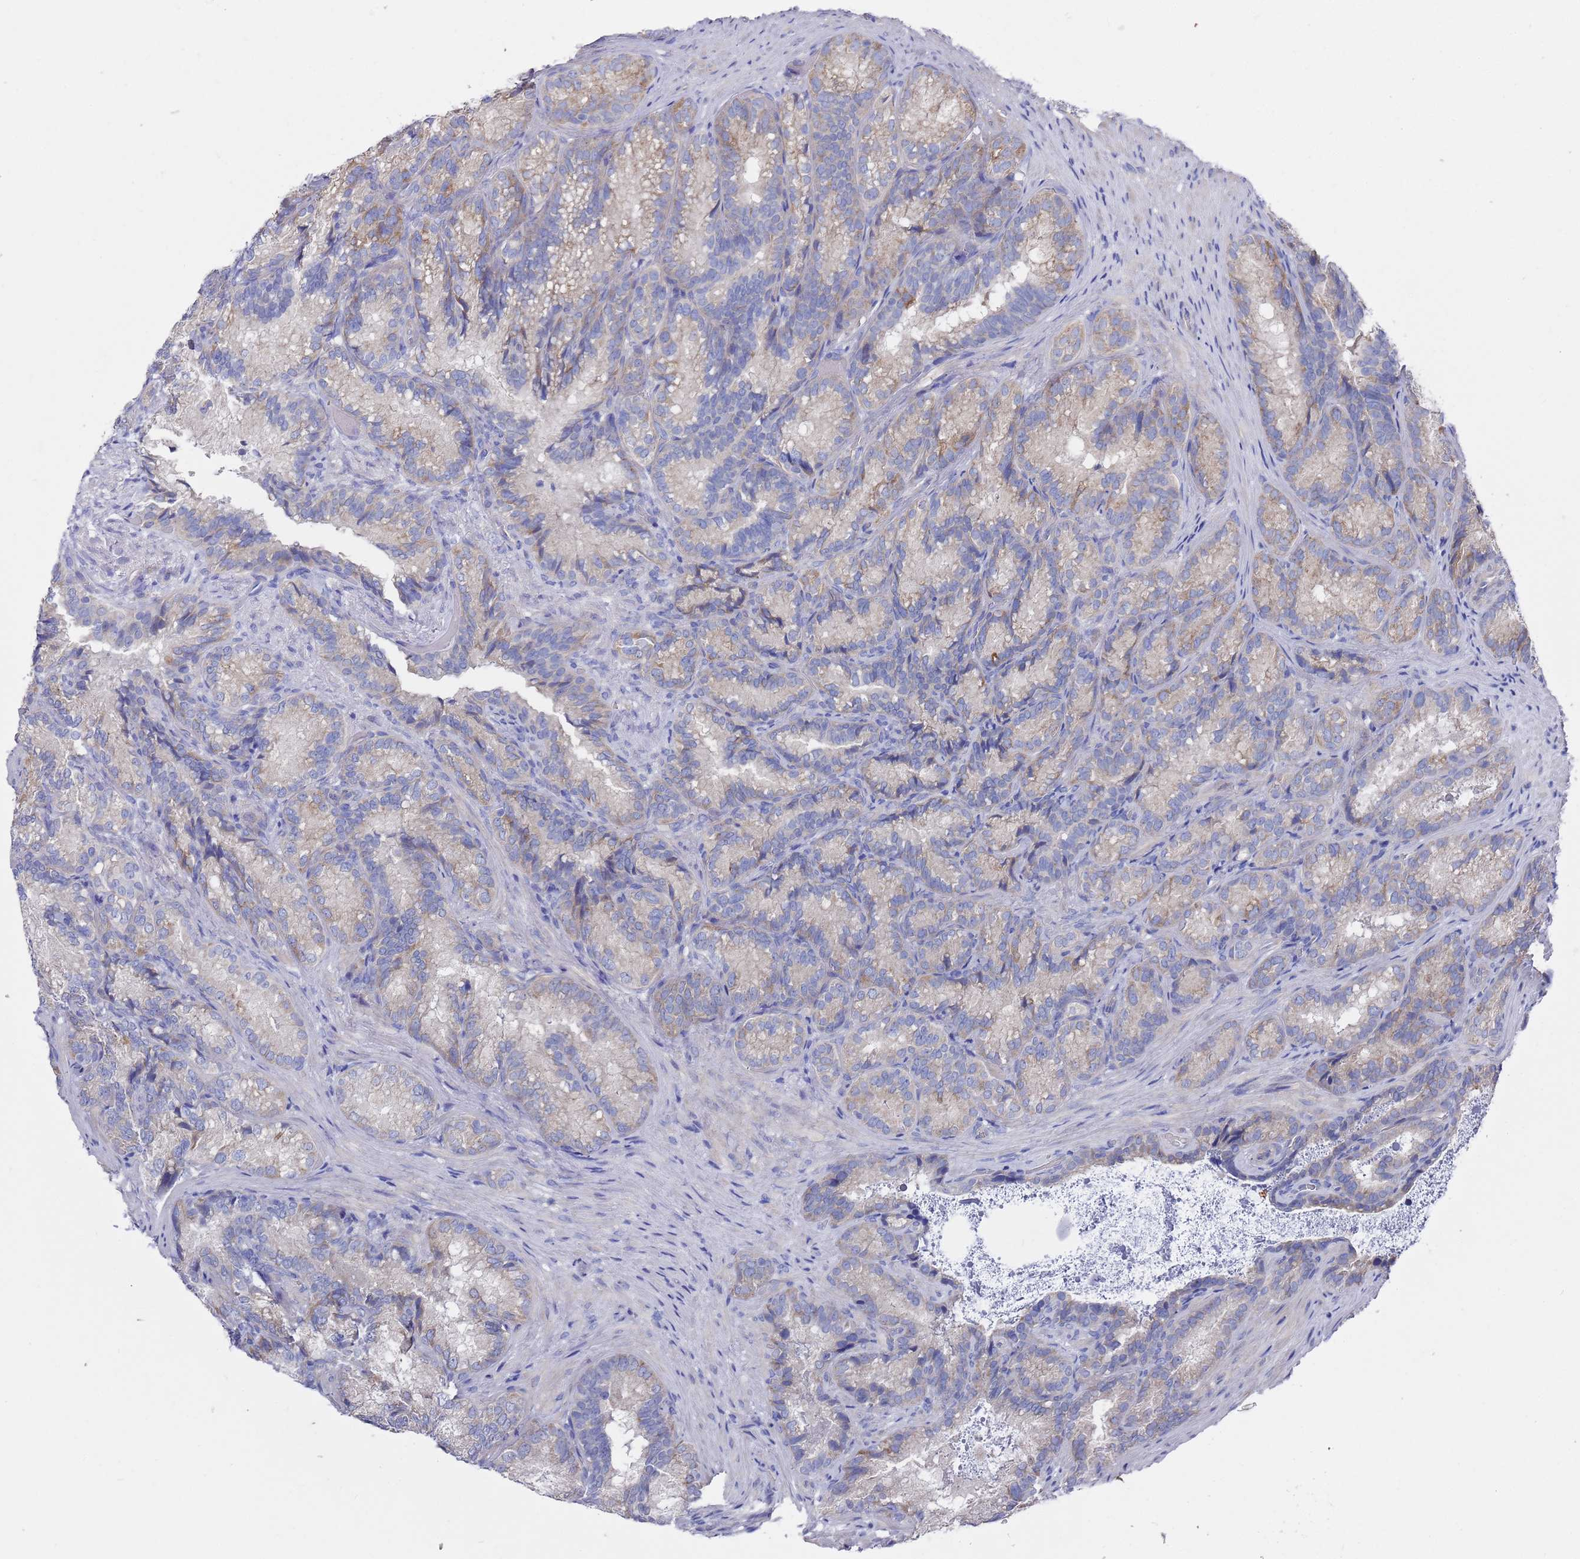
{"staining": {"intensity": "moderate", "quantity": "25%-75%", "location": "cytoplasmic/membranous"}, "tissue": "seminal vesicle", "cell_type": "Glandular cells", "image_type": "normal", "snomed": [{"axis": "morphology", "description": "Normal tissue, NOS"}, {"axis": "topography", "description": "Seminal veicle"}], "caption": "Protein staining of unremarkable seminal vesicle exhibits moderate cytoplasmic/membranous staining in about 25%-75% of glandular cells. The staining was performed using DAB to visualize the protein expression in brown, while the nuclei were stained in blue with hematoxylin (Magnification: 20x).", "gene": "SCAPER", "patient": {"sex": "male", "age": 58}}